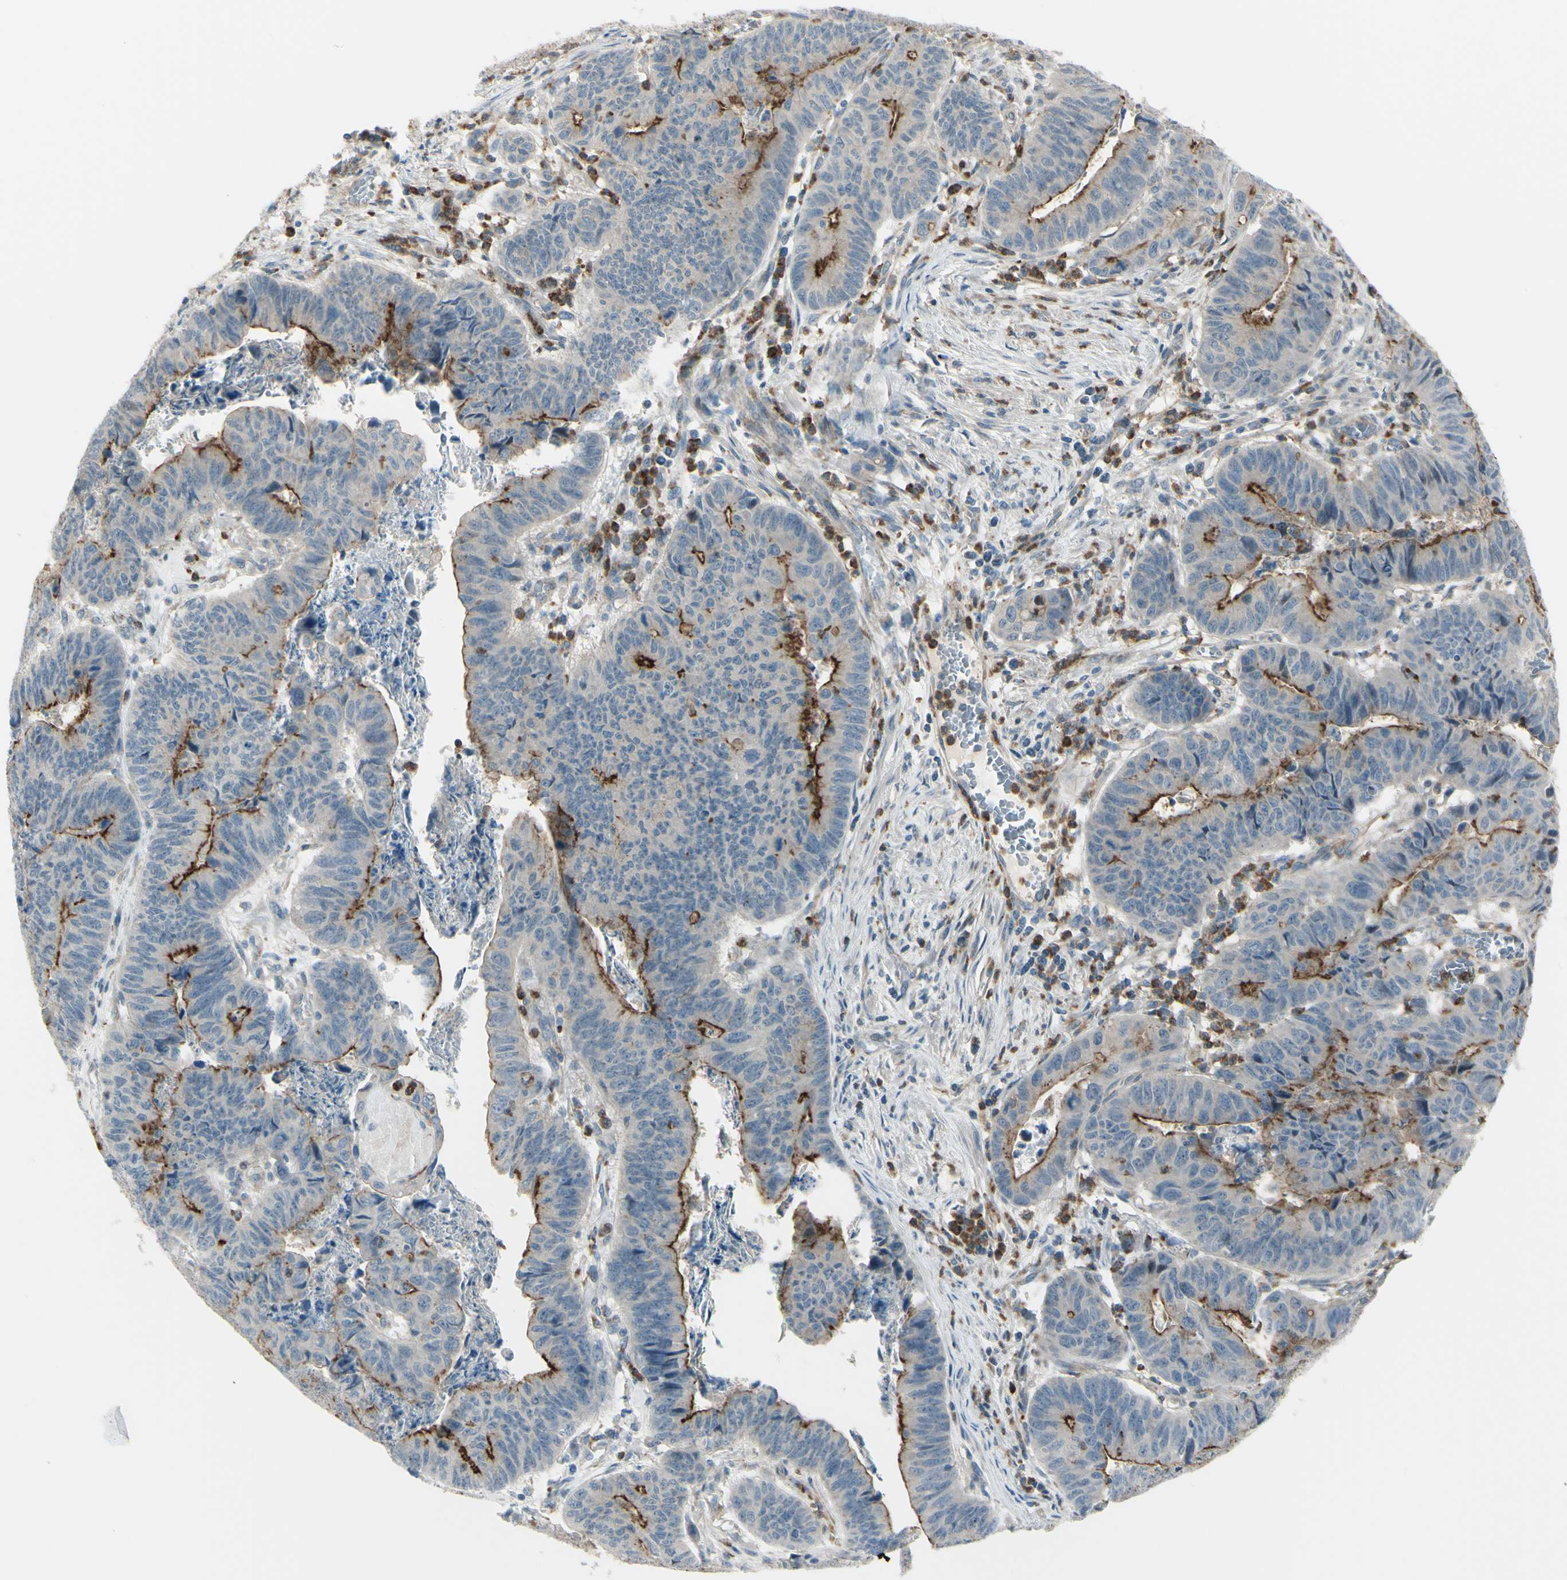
{"staining": {"intensity": "strong", "quantity": "<25%", "location": "cytoplasmic/membranous"}, "tissue": "stomach cancer", "cell_type": "Tumor cells", "image_type": "cancer", "snomed": [{"axis": "morphology", "description": "Adenocarcinoma, NOS"}, {"axis": "topography", "description": "Stomach, lower"}], "caption": "An immunohistochemistry photomicrograph of tumor tissue is shown. Protein staining in brown labels strong cytoplasmic/membranous positivity in stomach cancer within tumor cells.", "gene": "LMTK2", "patient": {"sex": "male", "age": 77}}